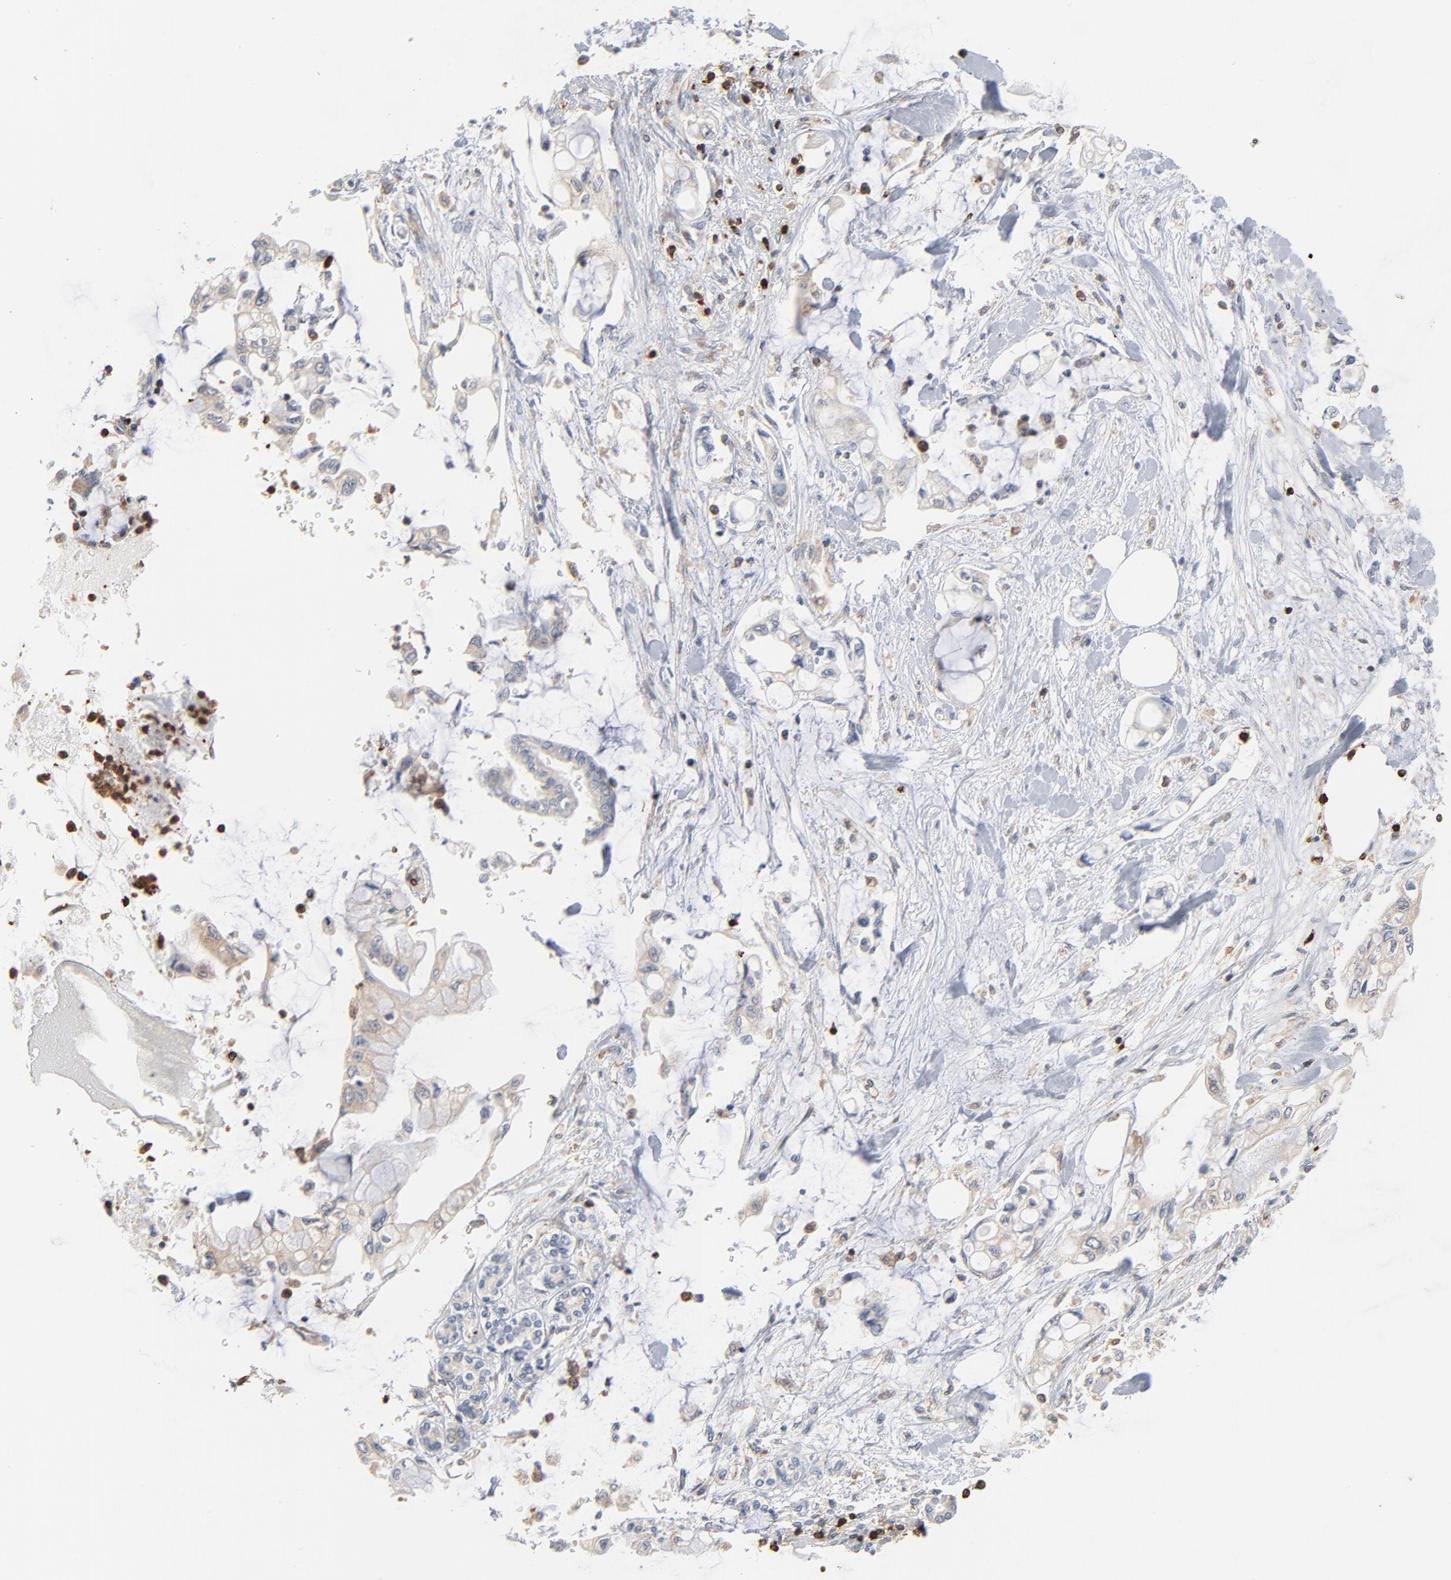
{"staining": {"intensity": "weak", "quantity": ">75%", "location": "cytoplasmic/membranous"}, "tissue": "pancreatic cancer", "cell_type": "Tumor cells", "image_type": "cancer", "snomed": [{"axis": "morphology", "description": "Adenocarcinoma, NOS"}, {"axis": "topography", "description": "Pancreas"}], "caption": "Tumor cells reveal low levels of weak cytoplasmic/membranous staining in approximately >75% of cells in pancreatic cancer.", "gene": "SH3KBP1", "patient": {"sex": "female", "age": 70}}